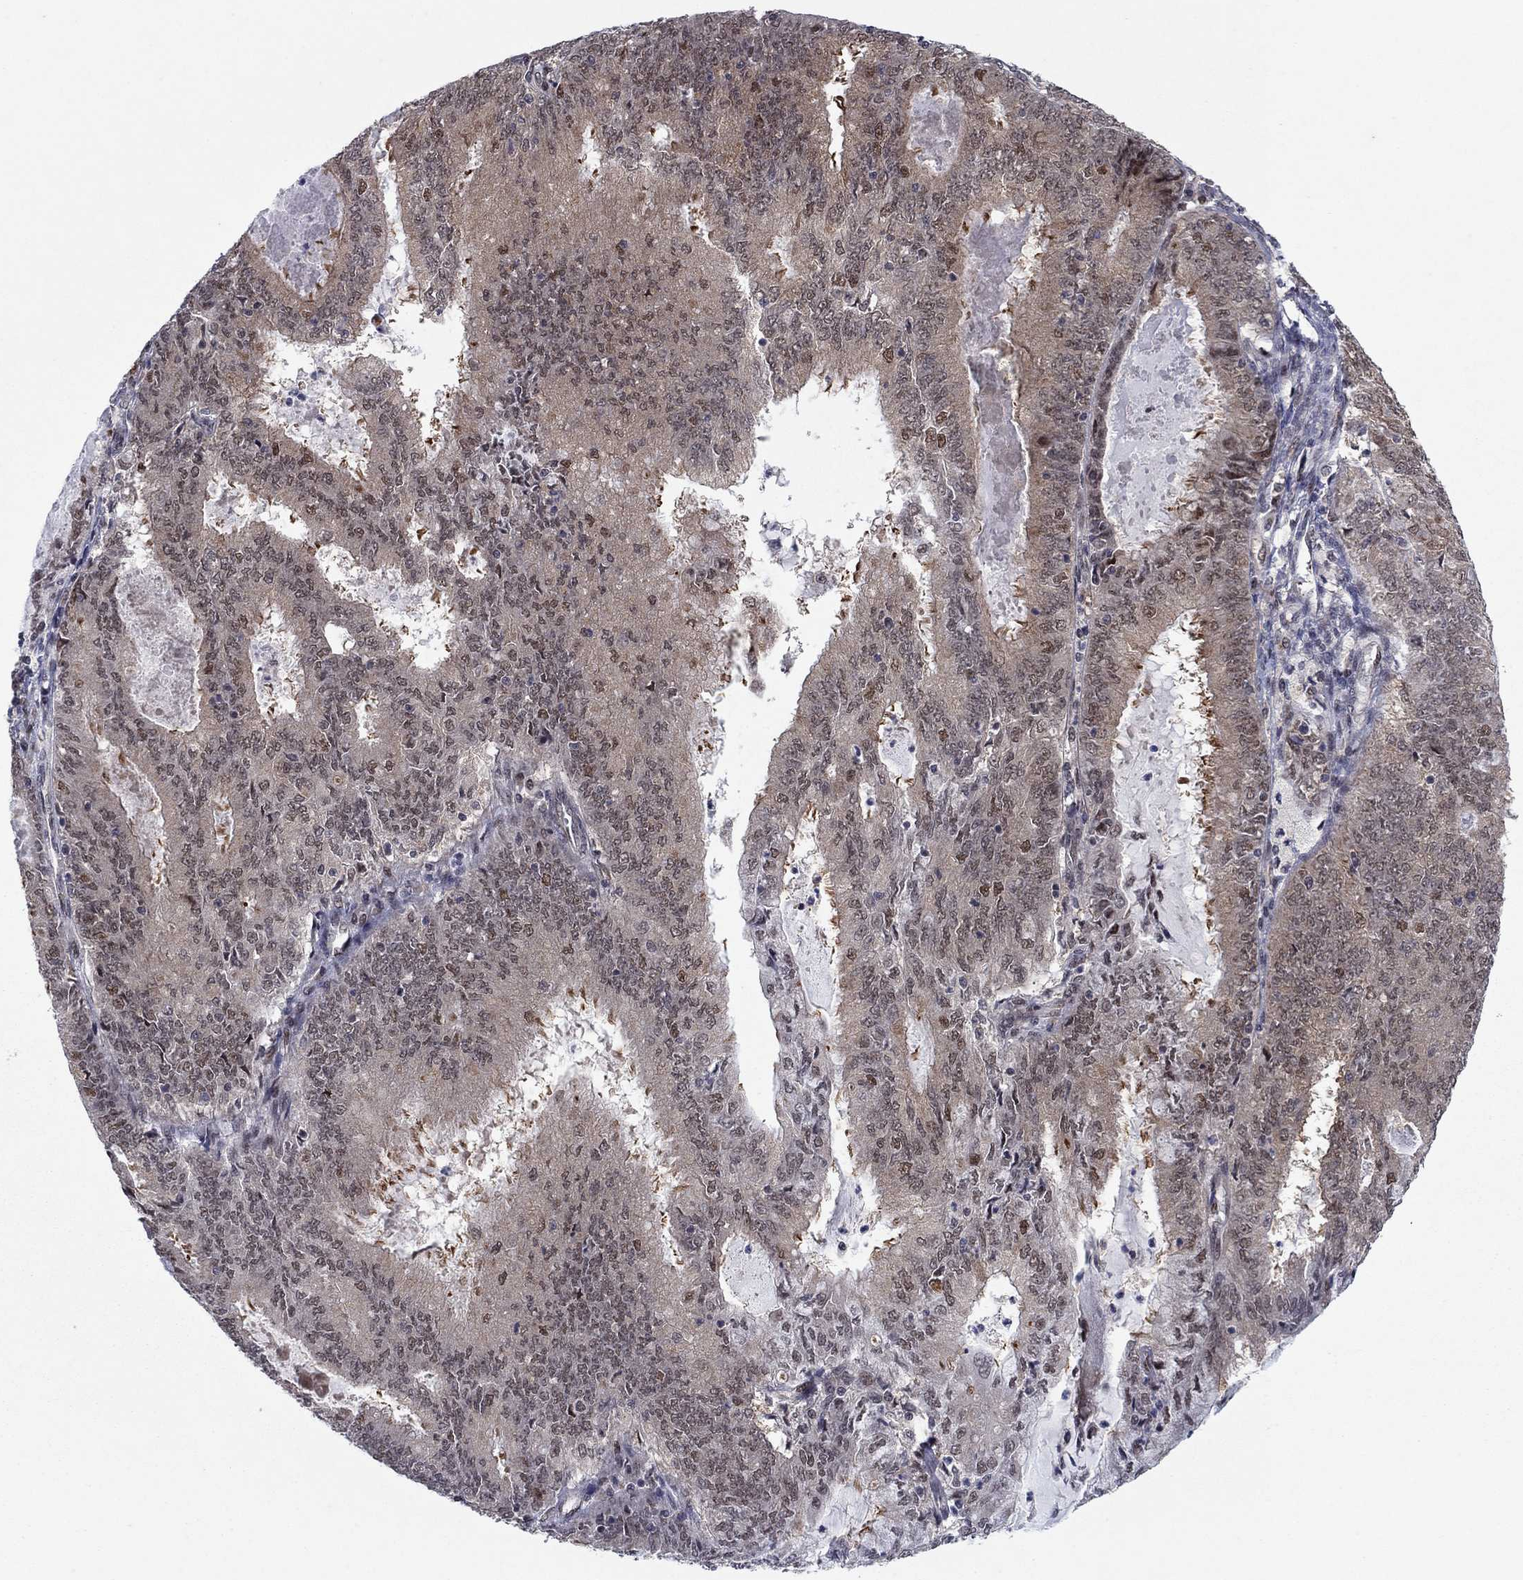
{"staining": {"intensity": "moderate", "quantity": "<25%", "location": "nuclear"}, "tissue": "endometrial cancer", "cell_type": "Tumor cells", "image_type": "cancer", "snomed": [{"axis": "morphology", "description": "Adenocarcinoma, NOS"}, {"axis": "topography", "description": "Endometrium"}], "caption": "High-power microscopy captured an immunohistochemistry image of endometrial cancer, revealing moderate nuclear expression in approximately <25% of tumor cells. (IHC, brightfield microscopy, high magnification).", "gene": "PSMC1", "patient": {"sex": "female", "age": 57}}